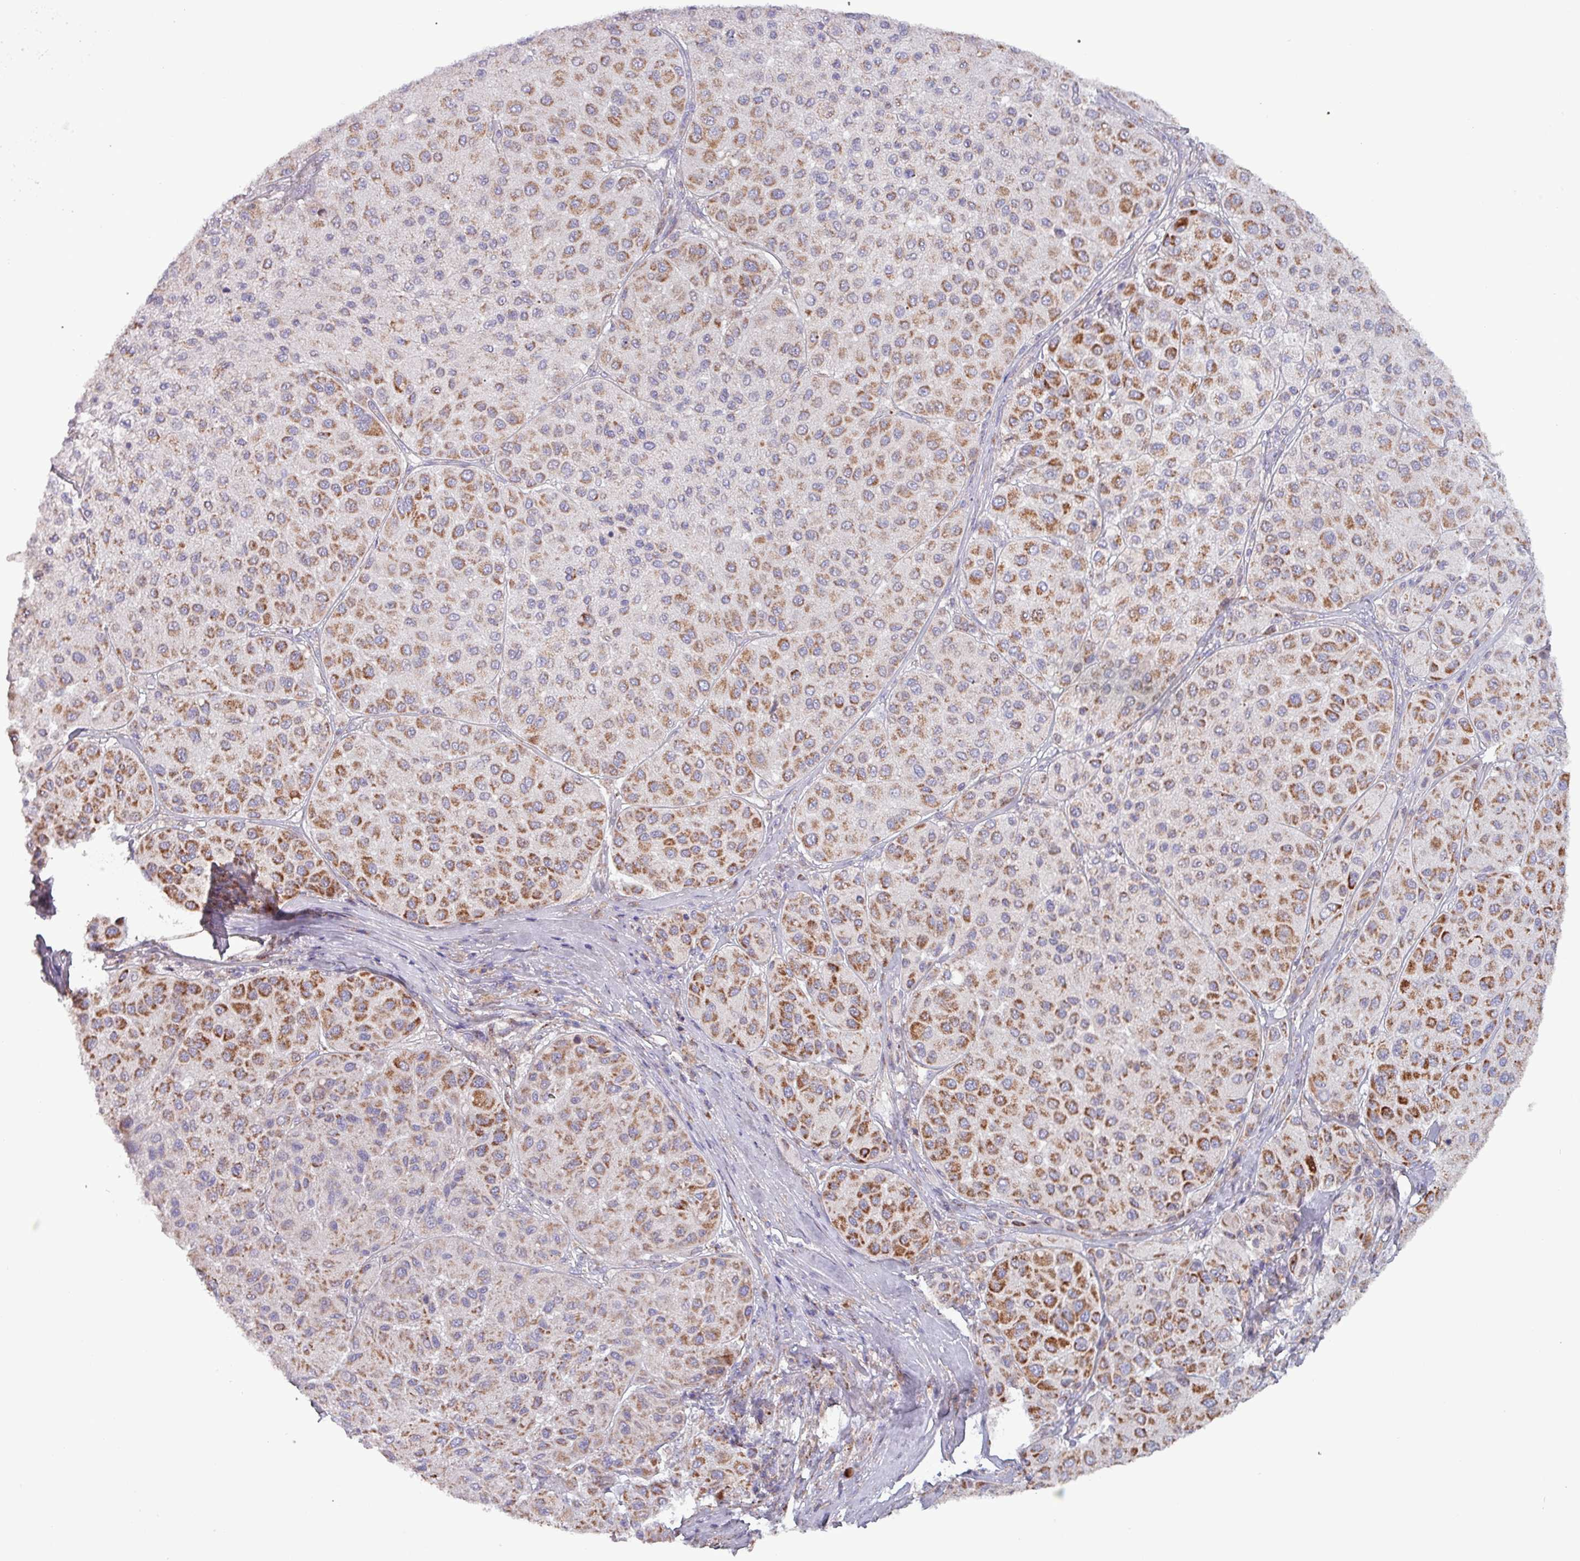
{"staining": {"intensity": "moderate", "quantity": ">75%", "location": "cytoplasmic/membranous"}, "tissue": "melanoma", "cell_type": "Tumor cells", "image_type": "cancer", "snomed": [{"axis": "morphology", "description": "Malignant melanoma, Metastatic site"}, {"axis": "topography", "description": "Smooth muscle"}], "caption": "Immunohistochemistry image of human melanoma stained for a protein (brown), which reveals medium levels of moderate cytoplasmic/membranous staining in about >75% of tumor cells.", "gene": "ZNF322", "patient": {"sex": "male", "age": 41}}